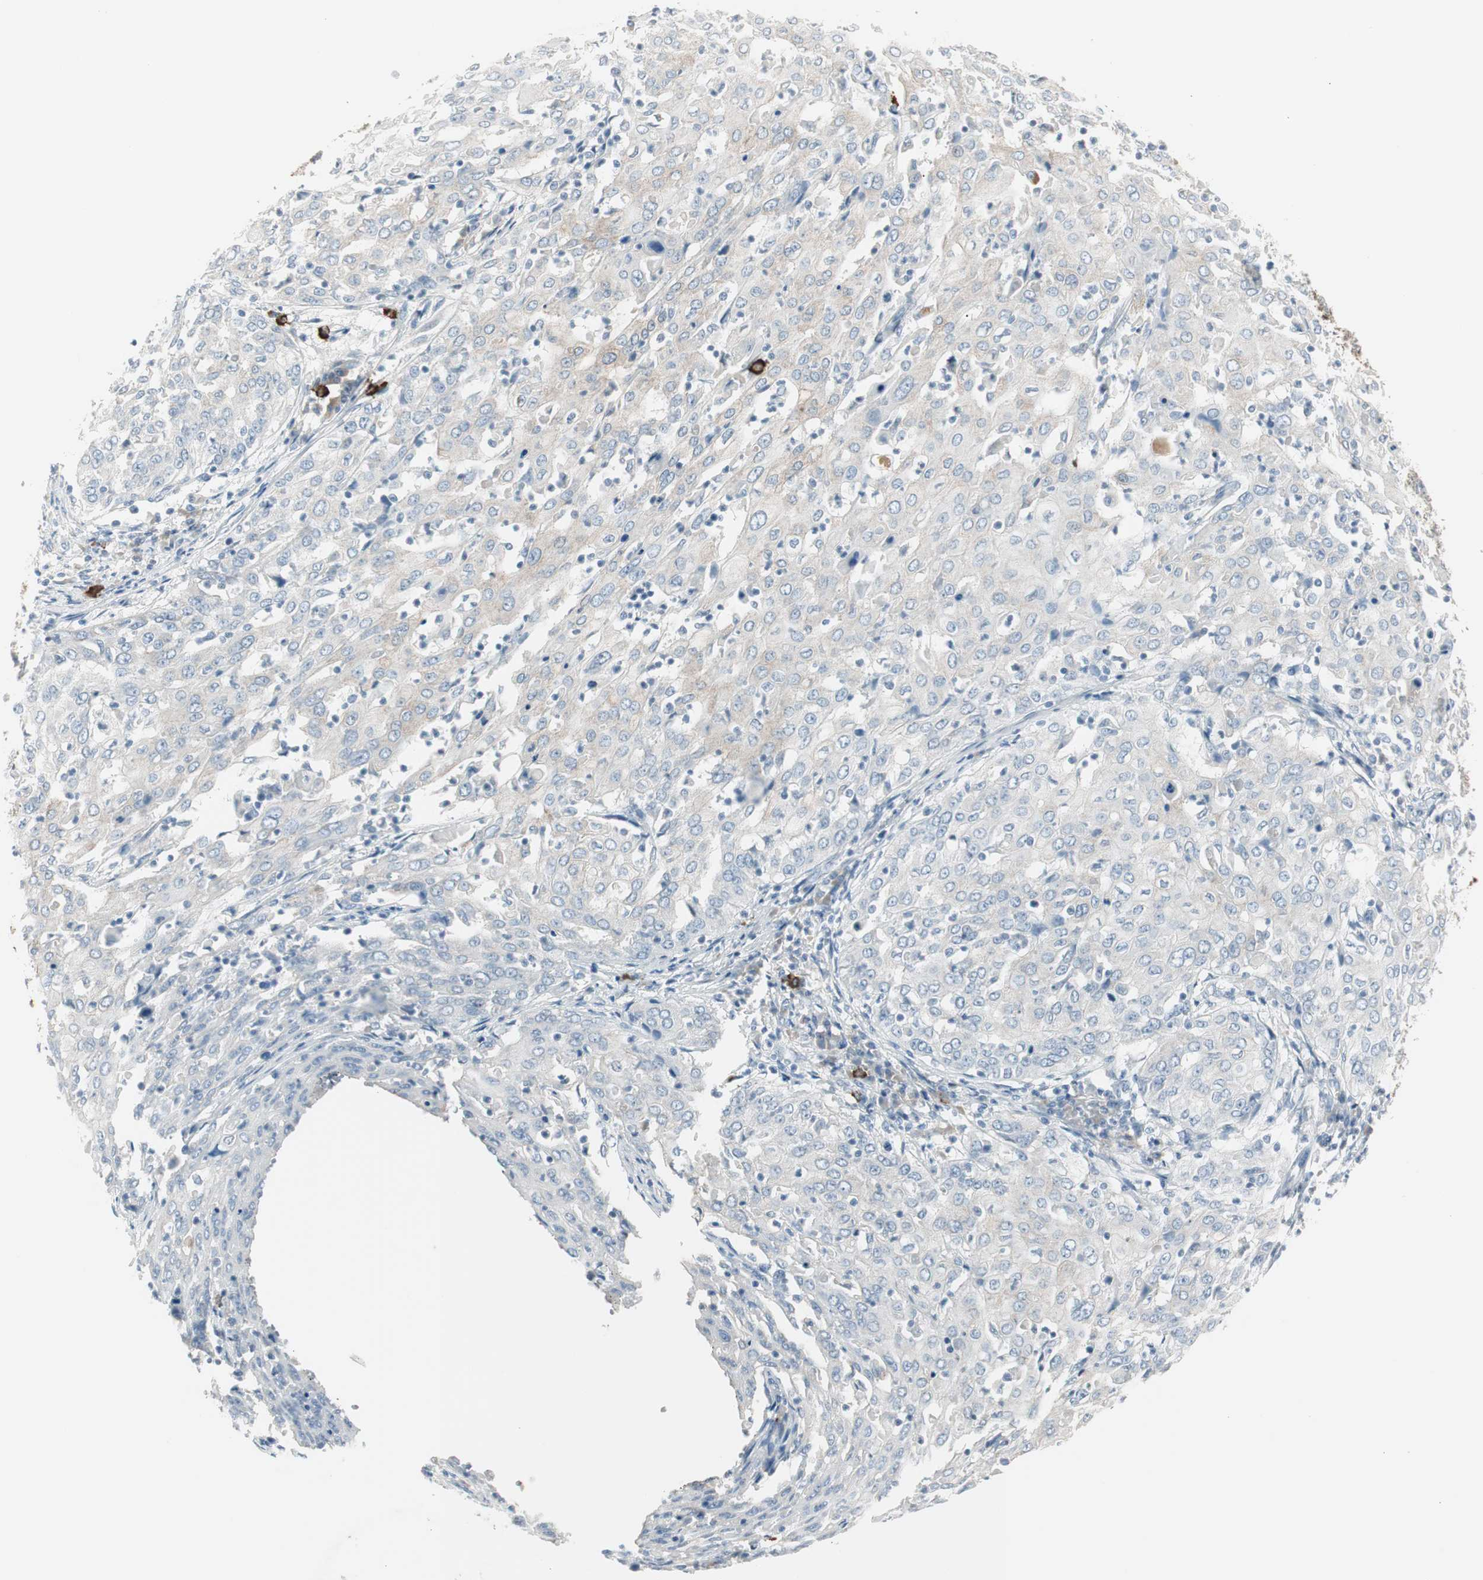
{"staining": {"intensity": "weak", "quantity": "<25%", "location": "cytoplasmic/membranous"}, "tissue": "cervical cancer", "cell_type": "Tumor cells", "image_type": "cancer", "snomed": [{"axis": "morphology", "description": "Squamous cell carcinoma, NOS"}, {"axis": "topography", "description": "Cervix"}], "caption": "The immunohistochemistry (IHC) image has no significant staining in tumor cells of cervical squamous cell carcinoma tissue.", "gene": "MAPRE3", "patient": {"sex": "female", "age": 39}}